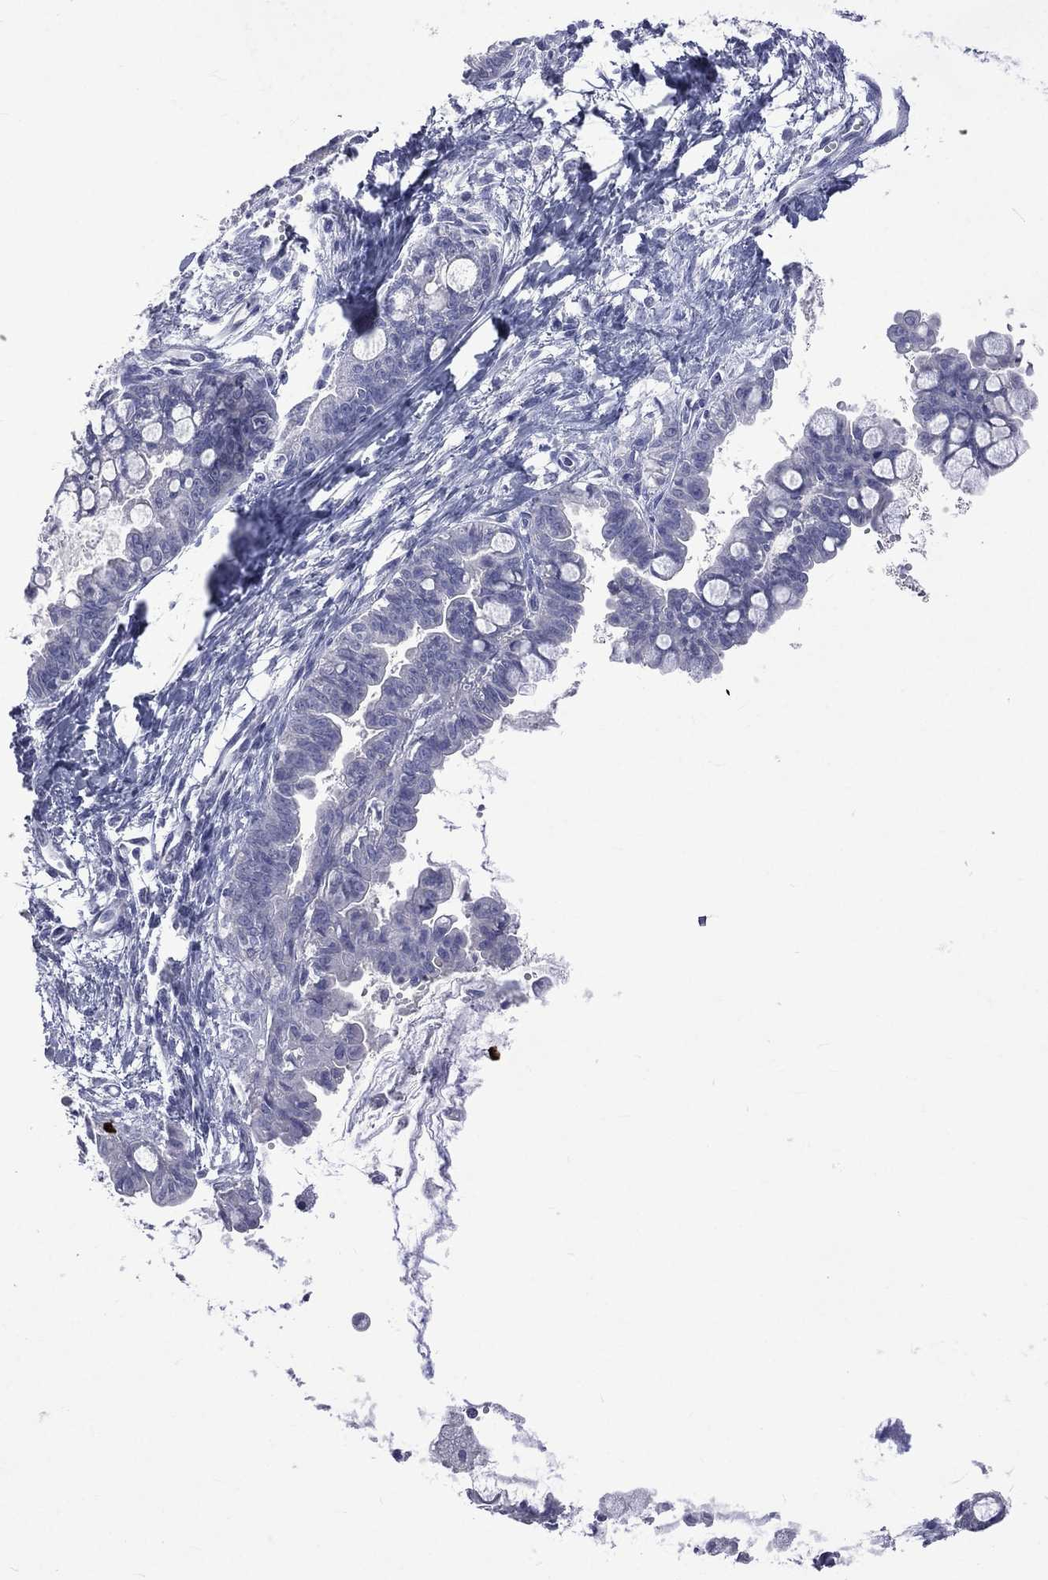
{"staining": {"intensity": "negative", "quantity": "none", "location": "none"}, "tissue": "ovarian cancer", "cell_type": "Tumor cells", "image_type": "cancer", "snomed": [{"axis": "morphology", "description": "Cystadenocarcinoma, mucinous, NOS"}, {"axis": "topography", "description": "Ovary"}], "caption": "There is no significant expression in tumor cells of mucinous cystadenocarcinoma (ovarian).", "gene": "ELANE", "patient": {"sex": "female", "age": 63}}